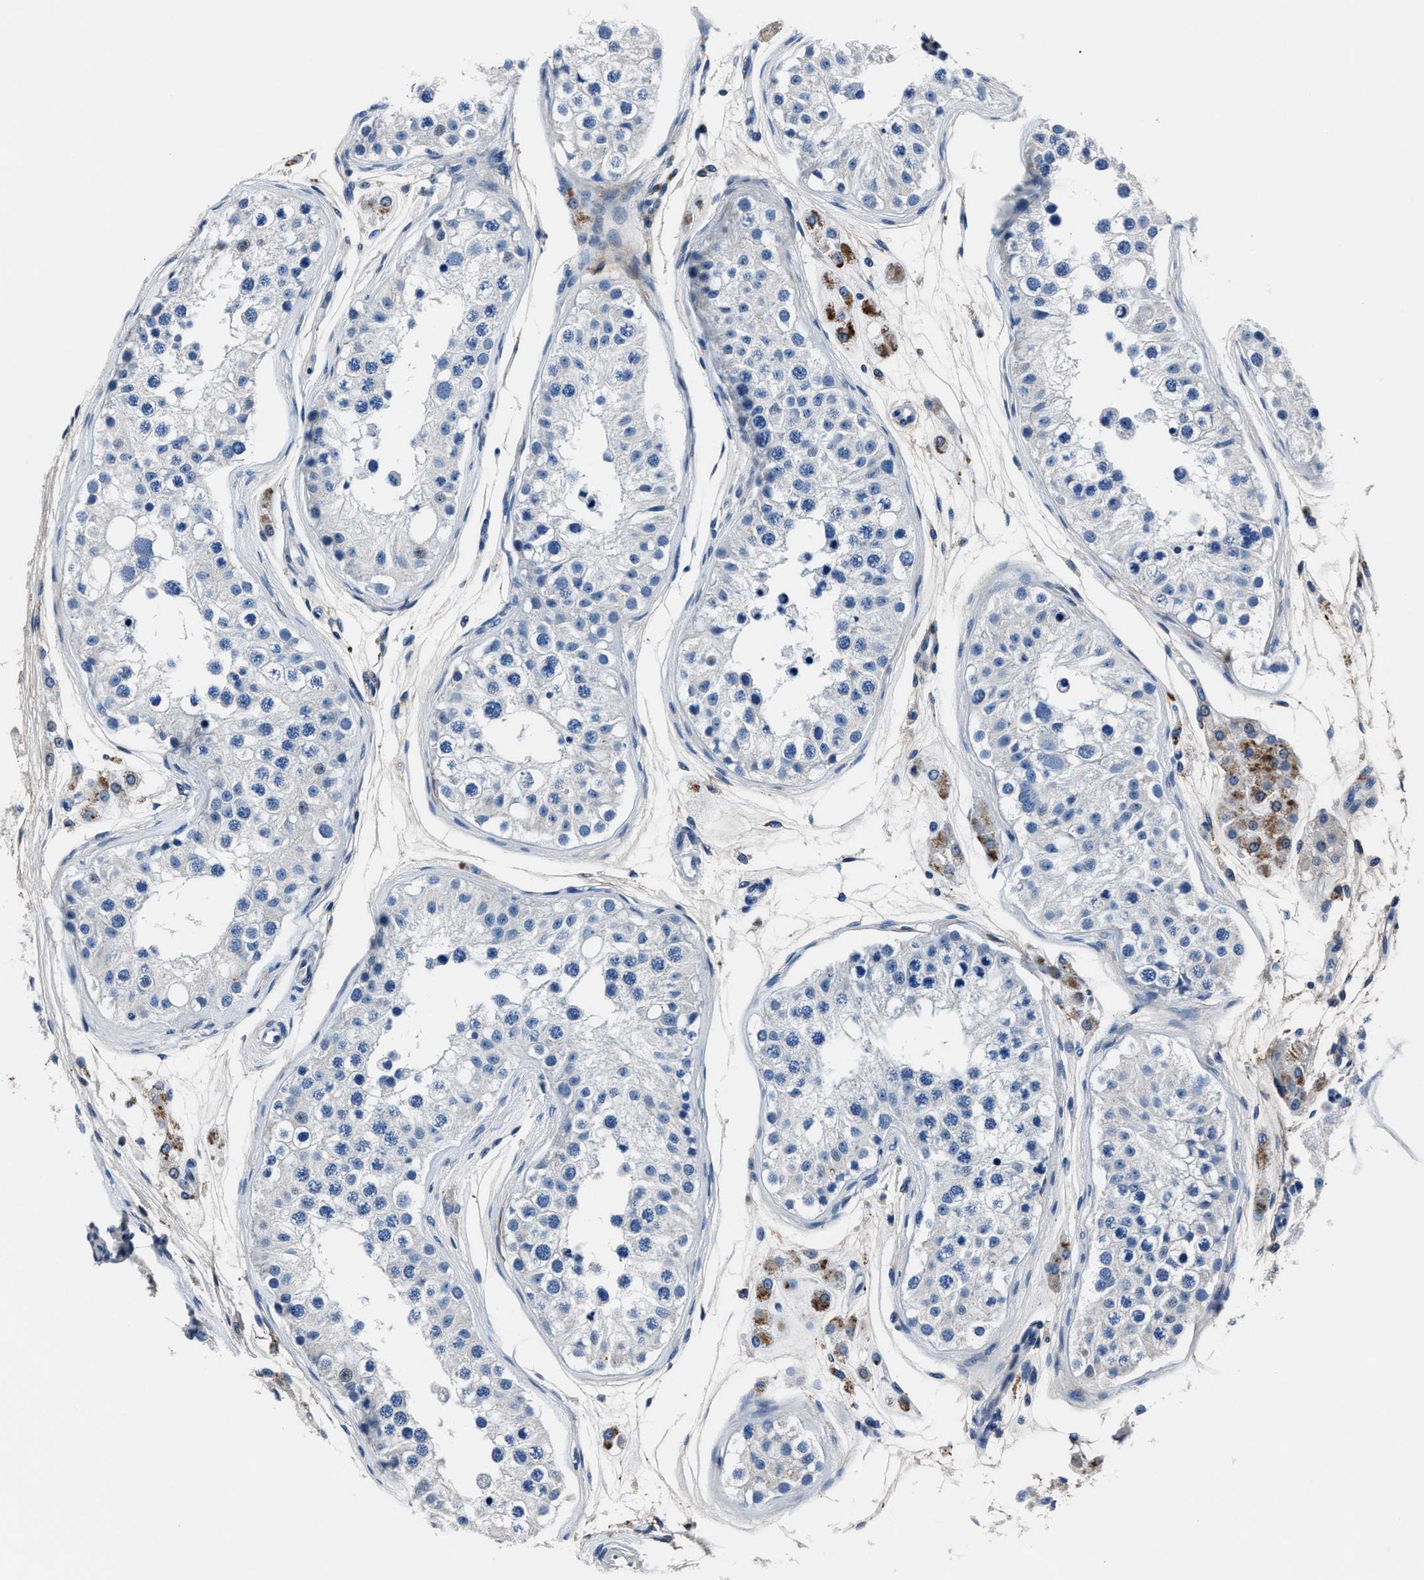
{"staining": {"intensity": "negative", "quantity": "none", "location": "none"}, "tissue": "testis", "cell_type": "Cells in seminiferous ducts", "image_type": "normal", "snomed": [{"axis": "morphology", "description": "Normal tissue, NOS"}, {"axis": "morphology", "description": "Adenocarcinoma, metastatic, NOS"}, {"axis": "topography", "description": "Testis"}], "caption": "Testis was stained to show a protein in brown. There is no significant positivity in cells in seminiferous ducts. (DAB IHC visualized using brightfield microscopy, high magnification).", "gene": "FGL2", "patient": {"sex": "male", "age": 26}}